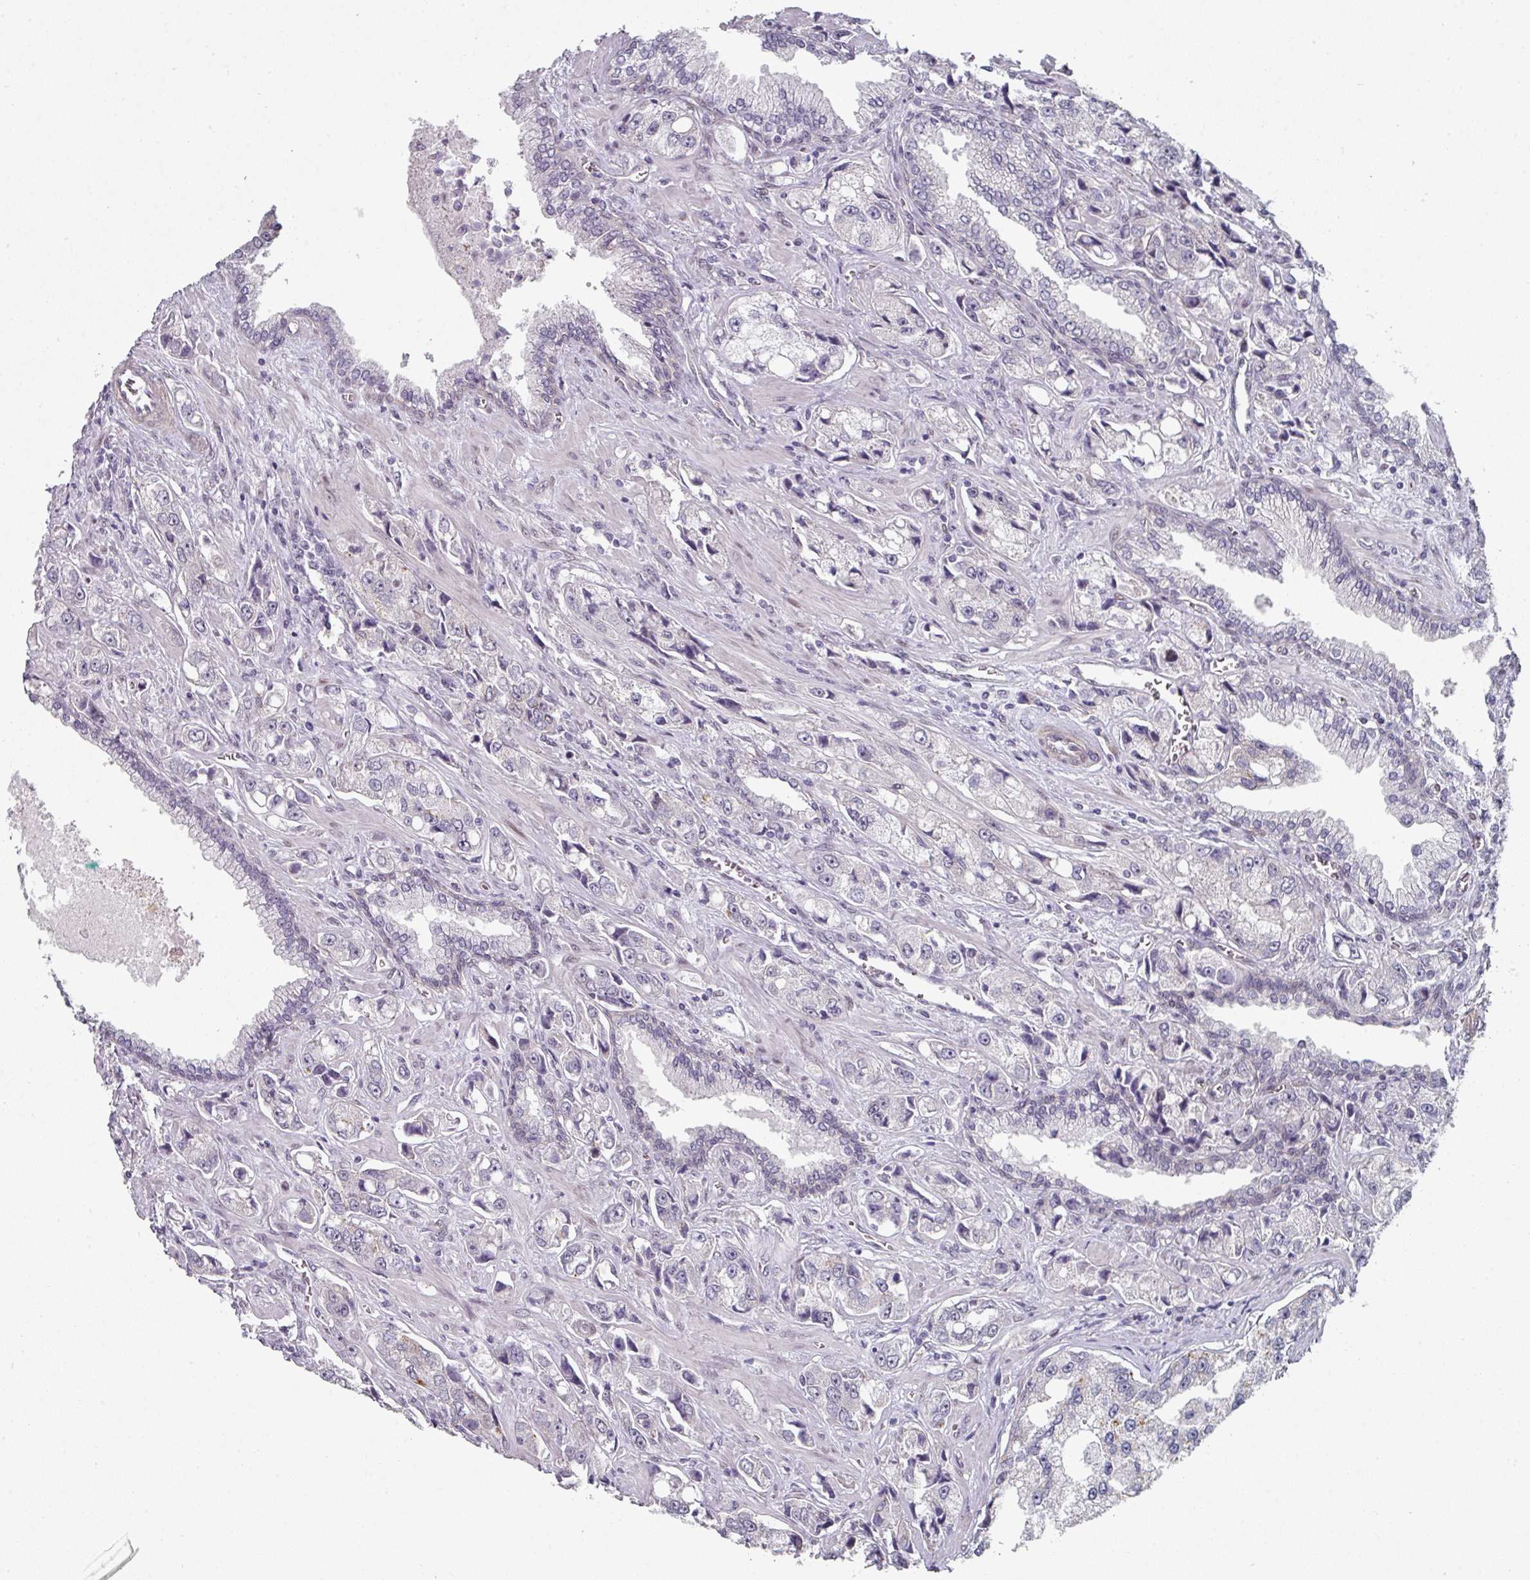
{"staining": {"intensity": "negative", "quantity": "none", "location": "none"}, "tissue": "prostate cancer", "cell_type": "Tumor cells", "image_type": "cancer", "snomed": [{"axis": "morphology", "description": "Adenocarcinoma, High grade"}, {"axis": "topography", "description": "Prostate"}], "caption": "Histopathology image shows no significant protein positivity in tumor cells of prostate high-grade adenocarcinoma.", "gene": "TMCC1", "patient": {"sex": "male", "age": 74}}